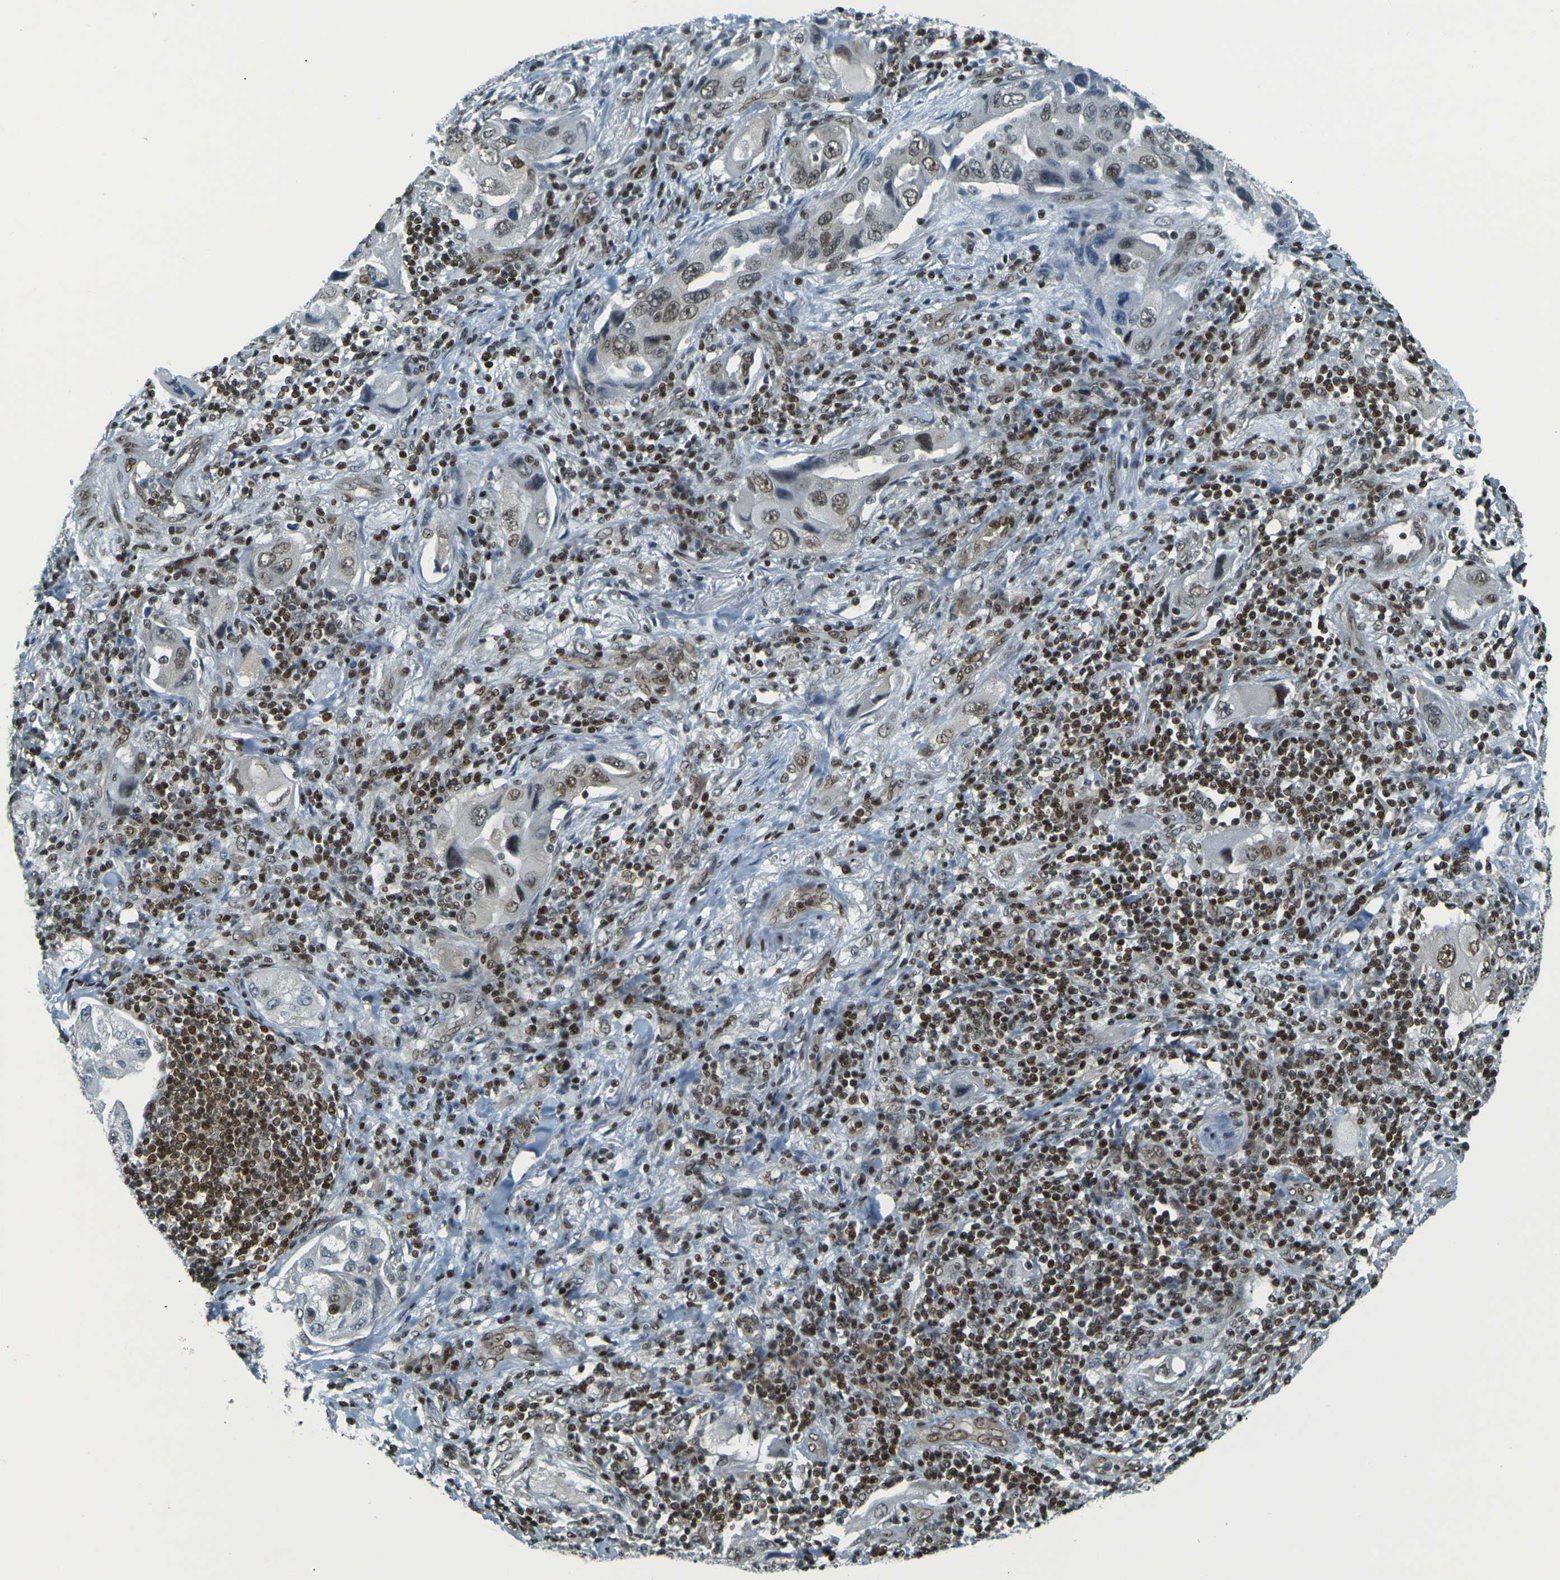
{"staining": {"intensity": "weak", "quantity": ">75%", "location": "nuclear"}, "tissue": "lung cancer", "cell_type": "Tumor cells", "image_type": "cancer", "snomed": [{"axis": "morphology", "description": "Adenocarcinoma, NOS"}, {"axis": "topography", "description": "Lung"}], "caption": "Protein staining reveals weak nuclear positivity in approximately >75% of tumor cells in lung cancer (adenocarcinoma). Using DAB (brown) and hematoxylin (blue) stains, captured at high magnification using brightfield microscopy.", "gene": "NHEJ1", "patient": {"sex": "female", "age": 65}}